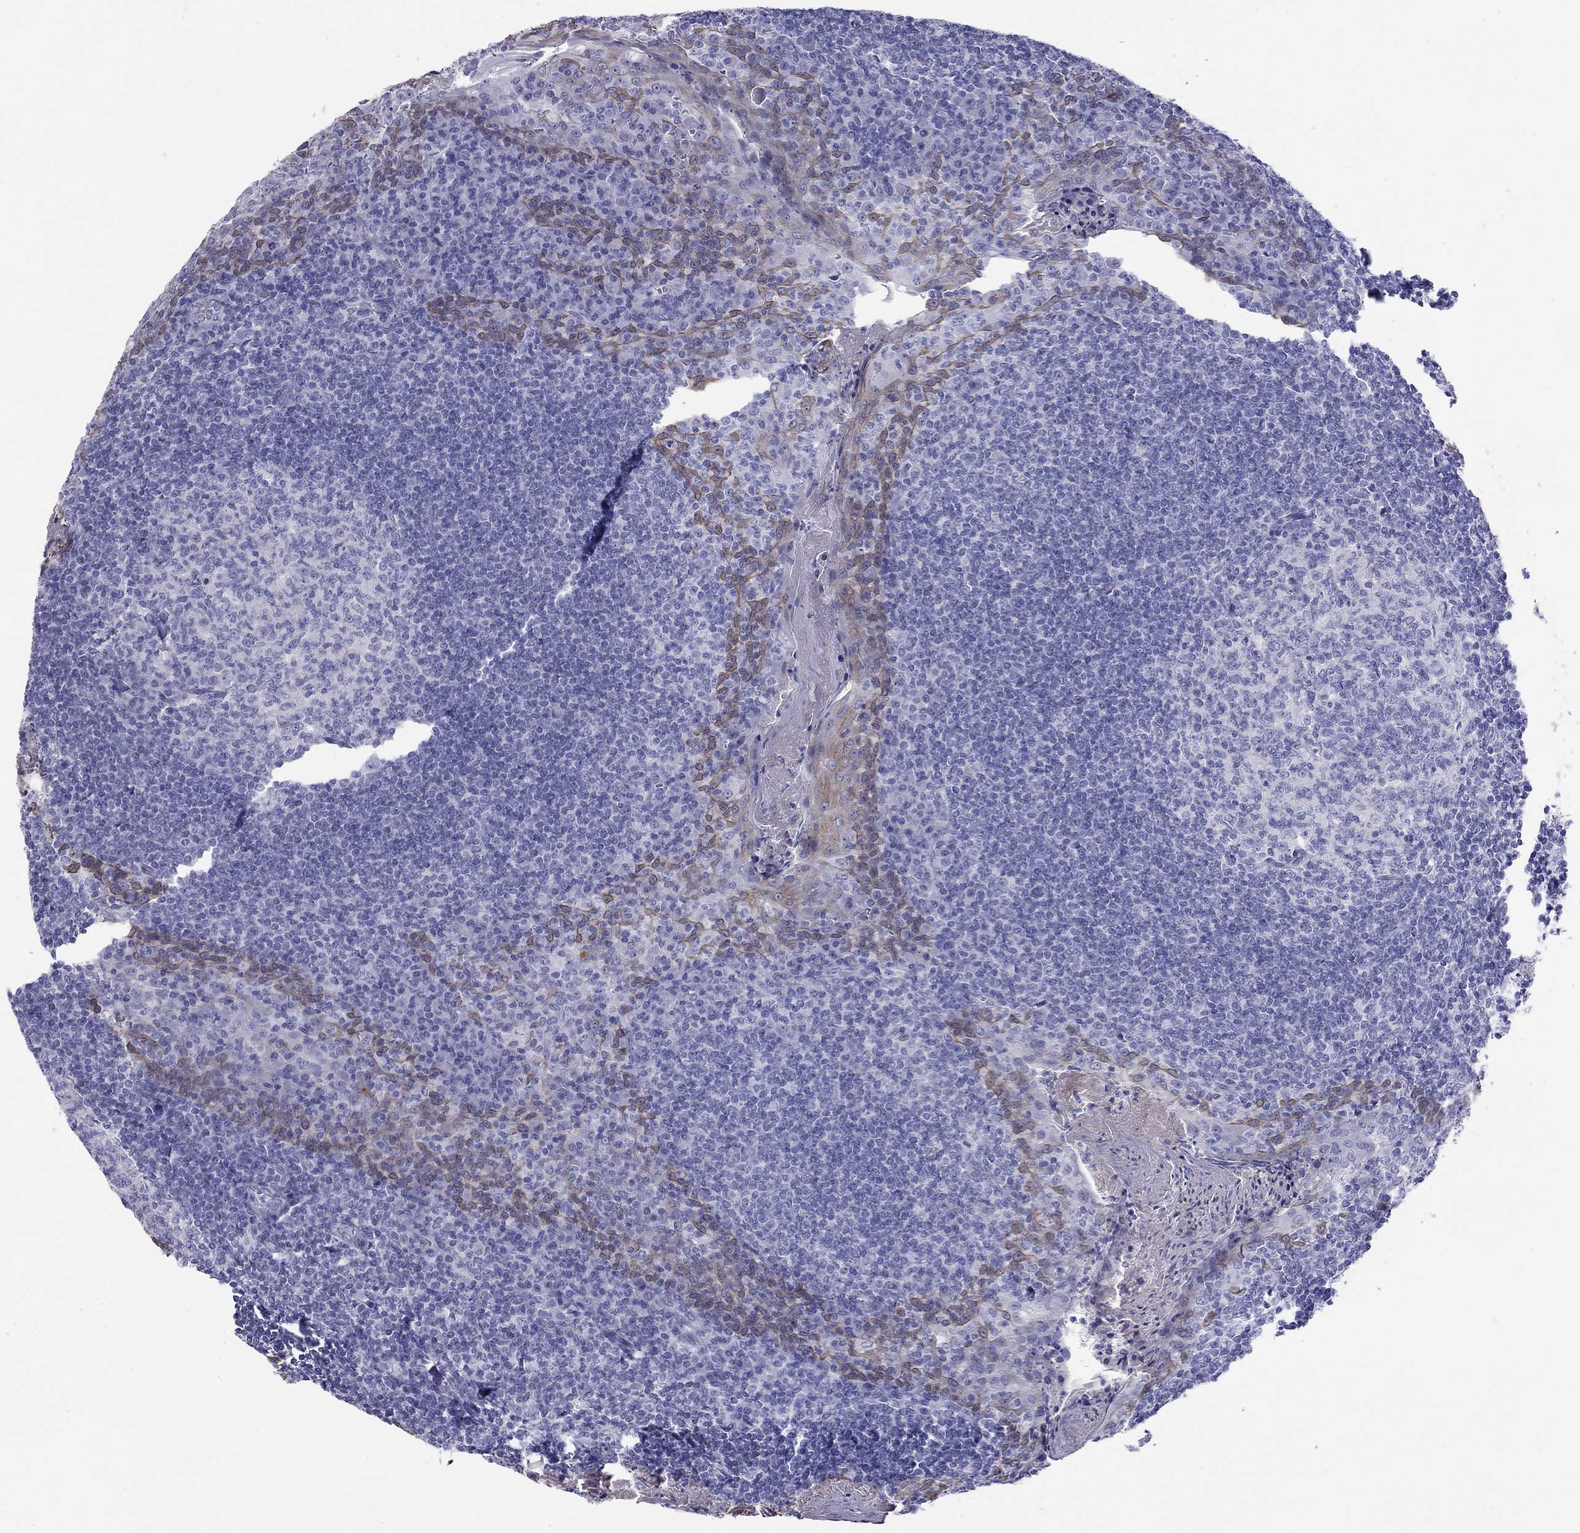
{"staining": {"intensity": "negative", "quantity": "none", "location": "none"}, "tissue": "tonsil", "cell_type": "Germinal center cells", "image_type": "normal", "snomed": [{"axis": "morphology", "description": "Normal tissue, NOS"}, {"axis": "topography", "description": "Tonsil"}], "caption": "The histopathology image reveals no significant positivity in germinal center cells of tonsil.", "gene": "CMYA5", "patient": {"sex": "female", "age": 13}}